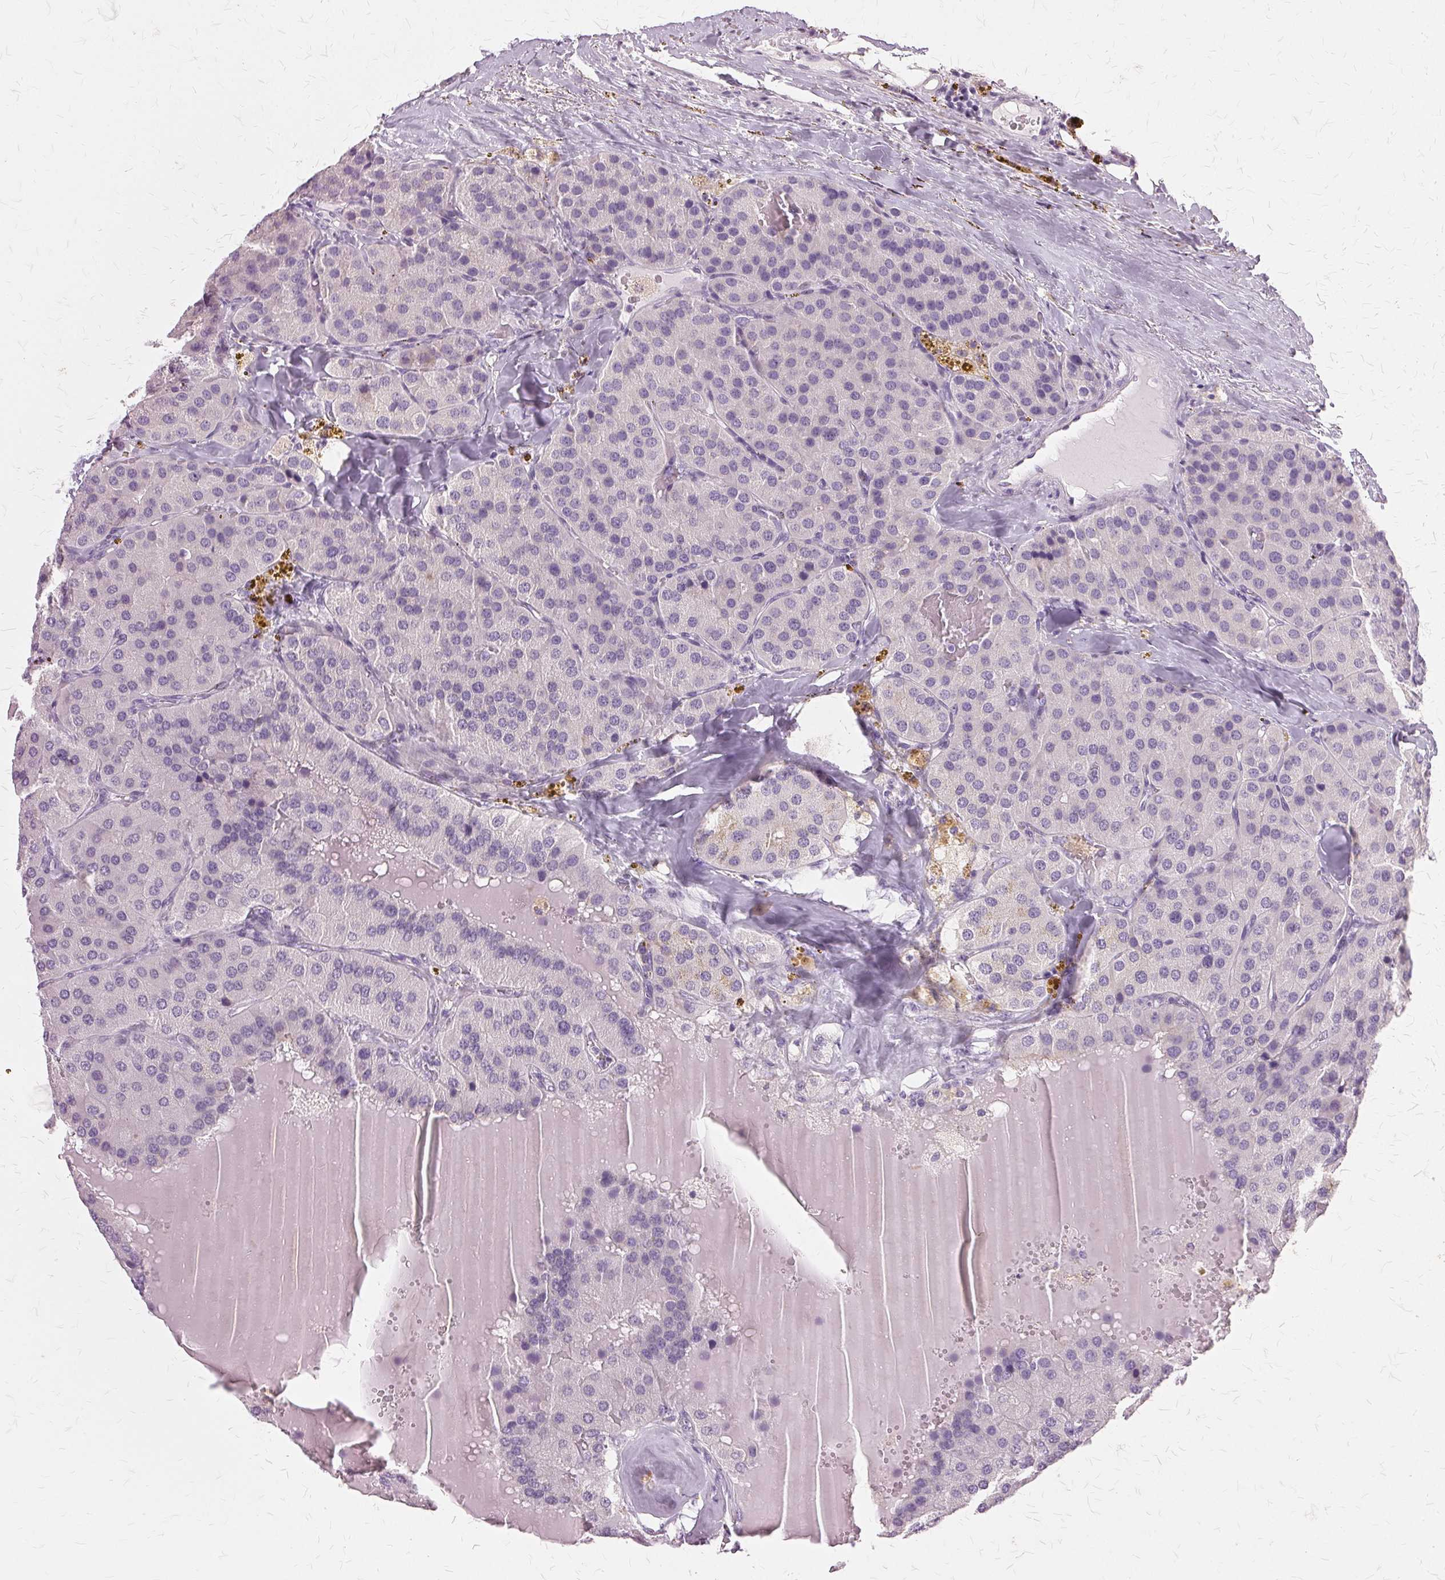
{"staining": {"intensity": "negative", "quantity": "none", "location": "none"}, "tissue": "parathyroid gland", "cell_type": "Glandular cells", "image_type": "normal", "snomed": [{"axis": "morphology", "description": "Normal tissue, NOS"}, {"axis": "morphology", "description": "Adenoma, NOS"}, {"axis": "topography", "description": "Parathyroid gland"}], "caption": "This histopathology image is of normal parathyroid gland stained with immunohistochemistry to label a protein in brown with the nuclei are counter-stained blue. There is no expression in glandular cells.", "gene": "SLC45A3", "patient": {"sex": "female", "age": 86}}